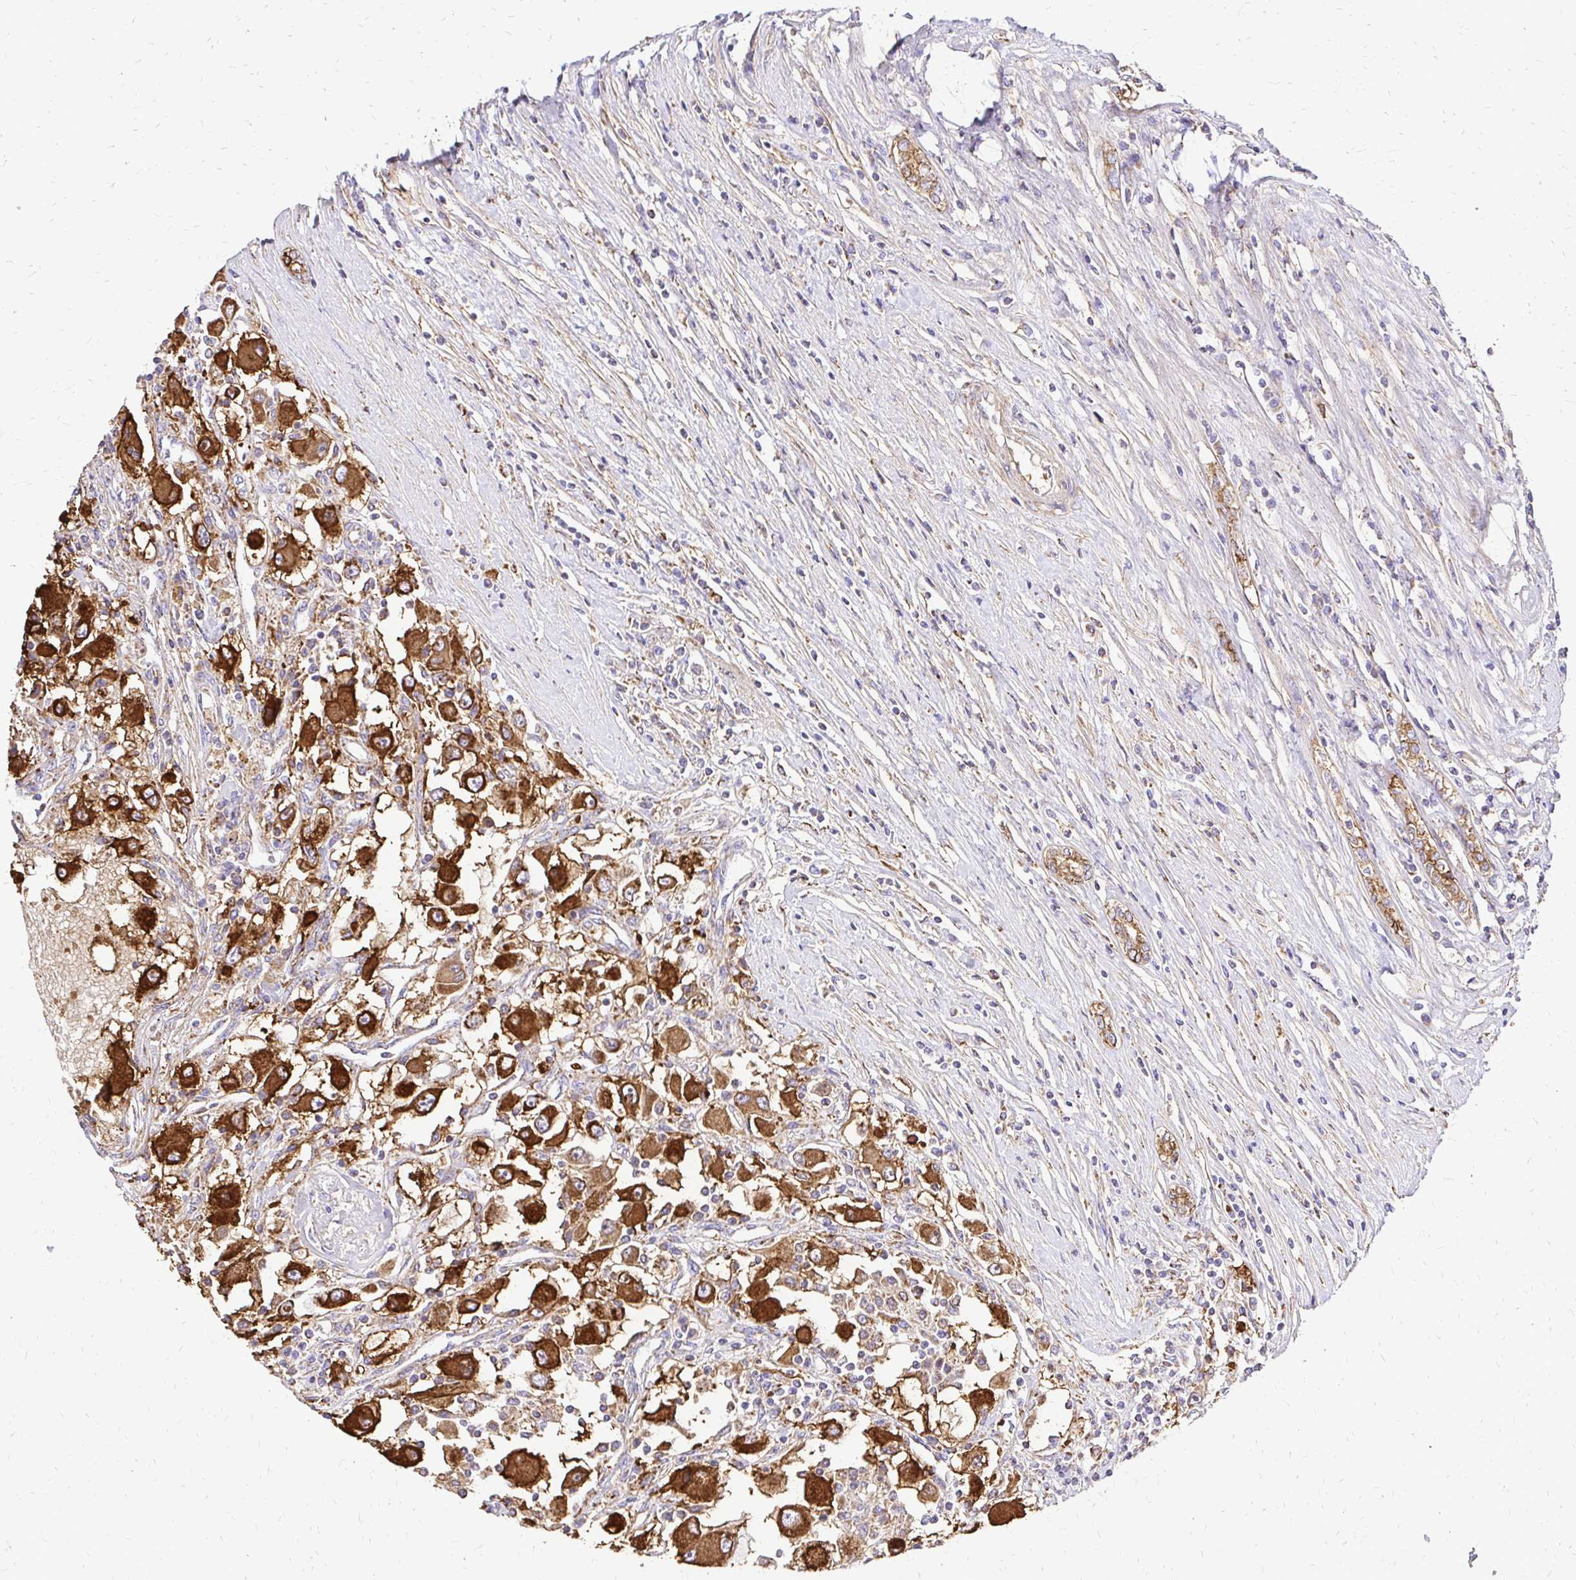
{"staining": {"intensity": "strong", "quantity": ">75%", "location": "cytoplasmic/membranous"}, "tissue": "renal cancer", "cell_type": "Tumor cells", "image_type": "cancer", "snomed": [{"axis": "morphology", "description": "Adenocarcinoma, NOS"}, {"axis": "topography", "description": "Kidney"}], "caption": "Renal cancer (adenocarcinoma) stained with immunohistochemistry (IHC) exhibits strong cytoplasmic/membranous positivity in about >75% of tumor cells.", "gene": "MRPL13", "patient": {"sex": "female", "age": 67}}